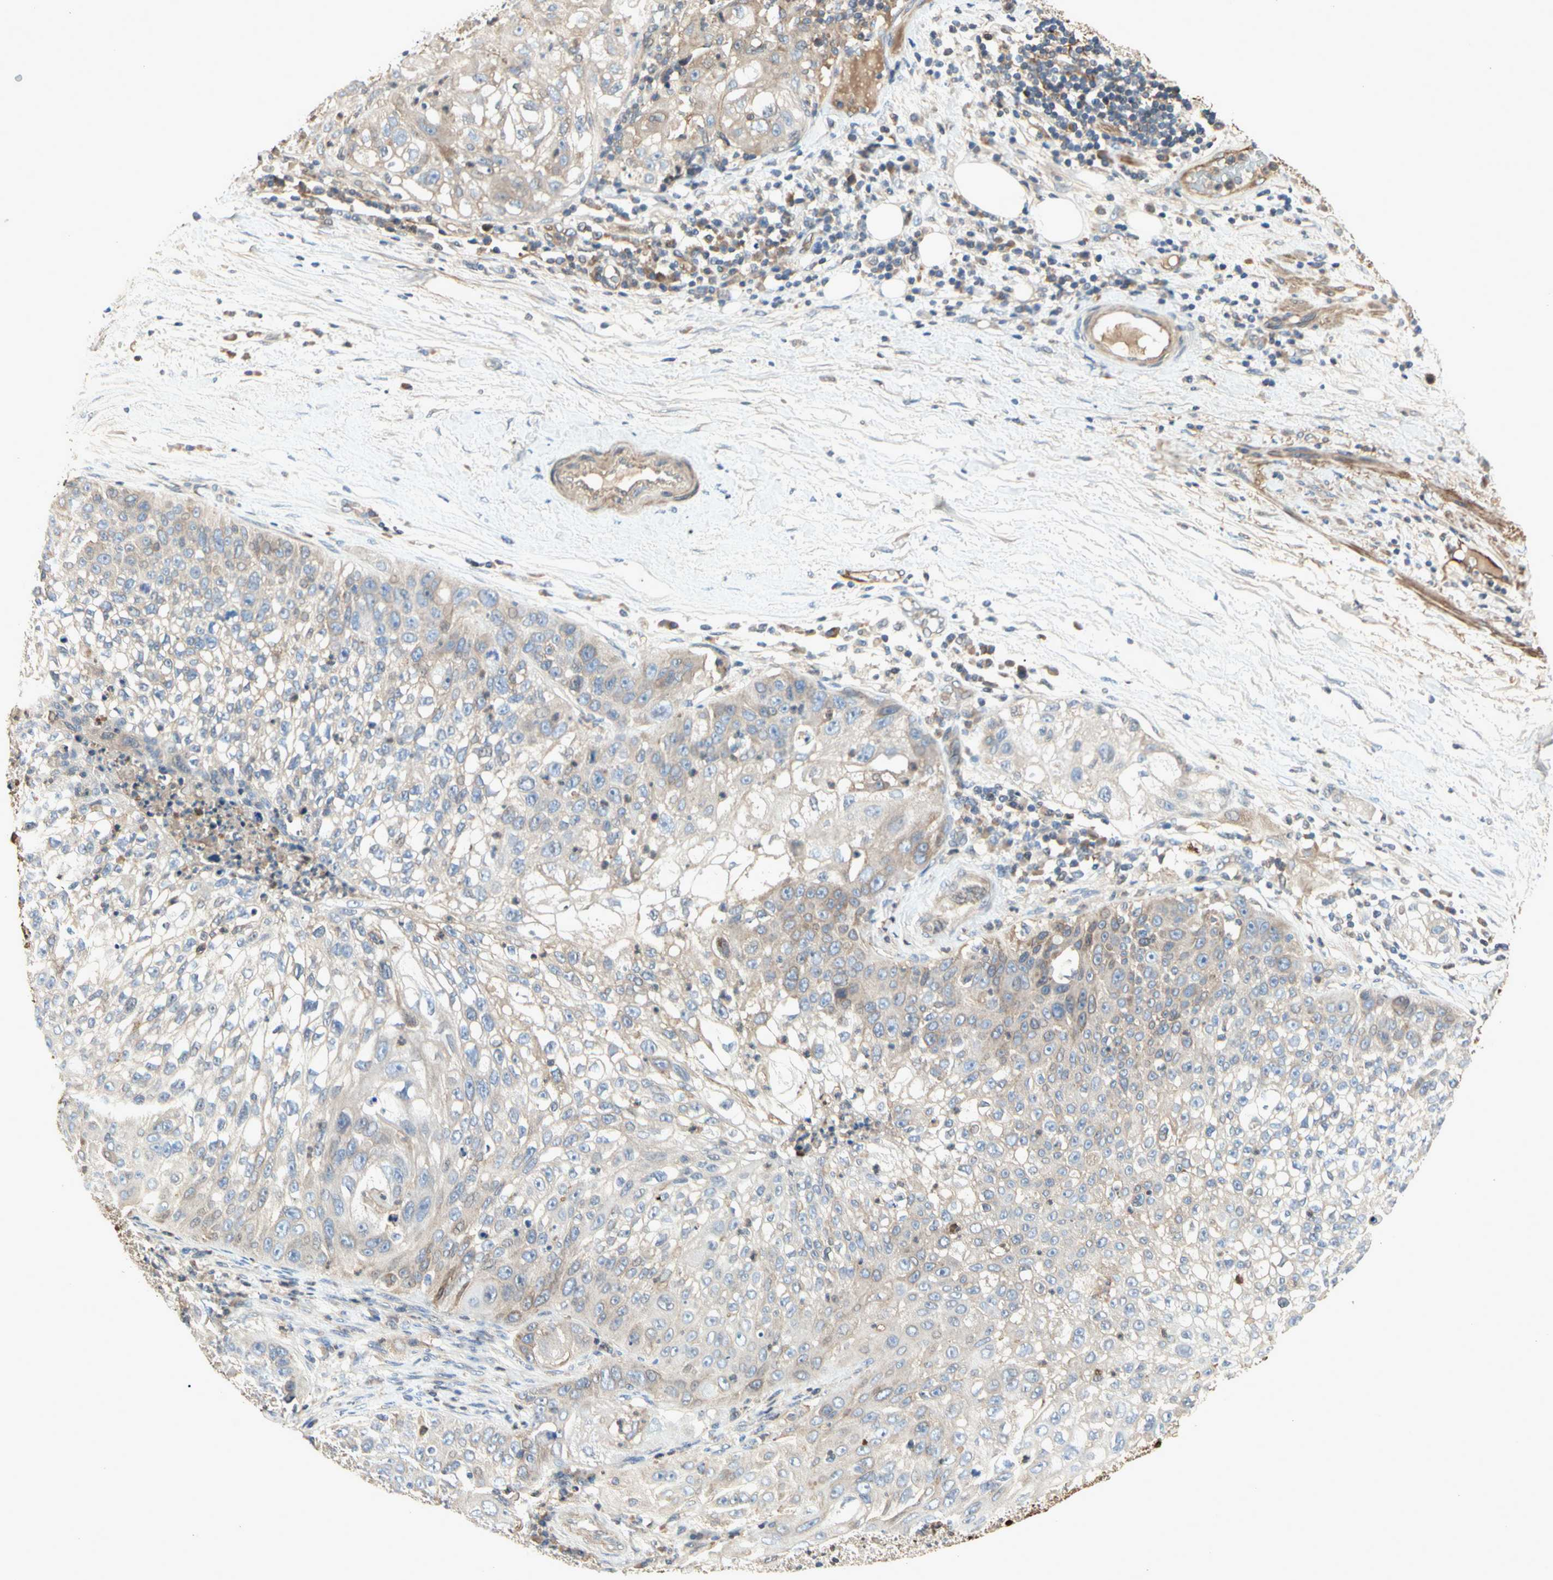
{"staining": {"intensity": "weak", "quantity": "<25%", "location": "cytoplasmic/membranous"}, "tissue": "lung cancer", "cell_type": "Tumor cells", "image_type": "cancer", "snomed": [{"axis": "morphology", "description": "Inflammation, NOS"}, {"axis": "morphology", "description": "Squamous cell carcinoma, NOS"}, {"axis": "topography", "description": "Lymph node"}, {"axis": "topography", "description": "Soft tissue"}, {"axis": "topography", "description": "Lung"}], "caption": "Human lung cancer stained for a protein using IHC displays no expression in tumor cells.", "gene": "CRTAC1", "patient": {"sex": "male", "age": 66}}